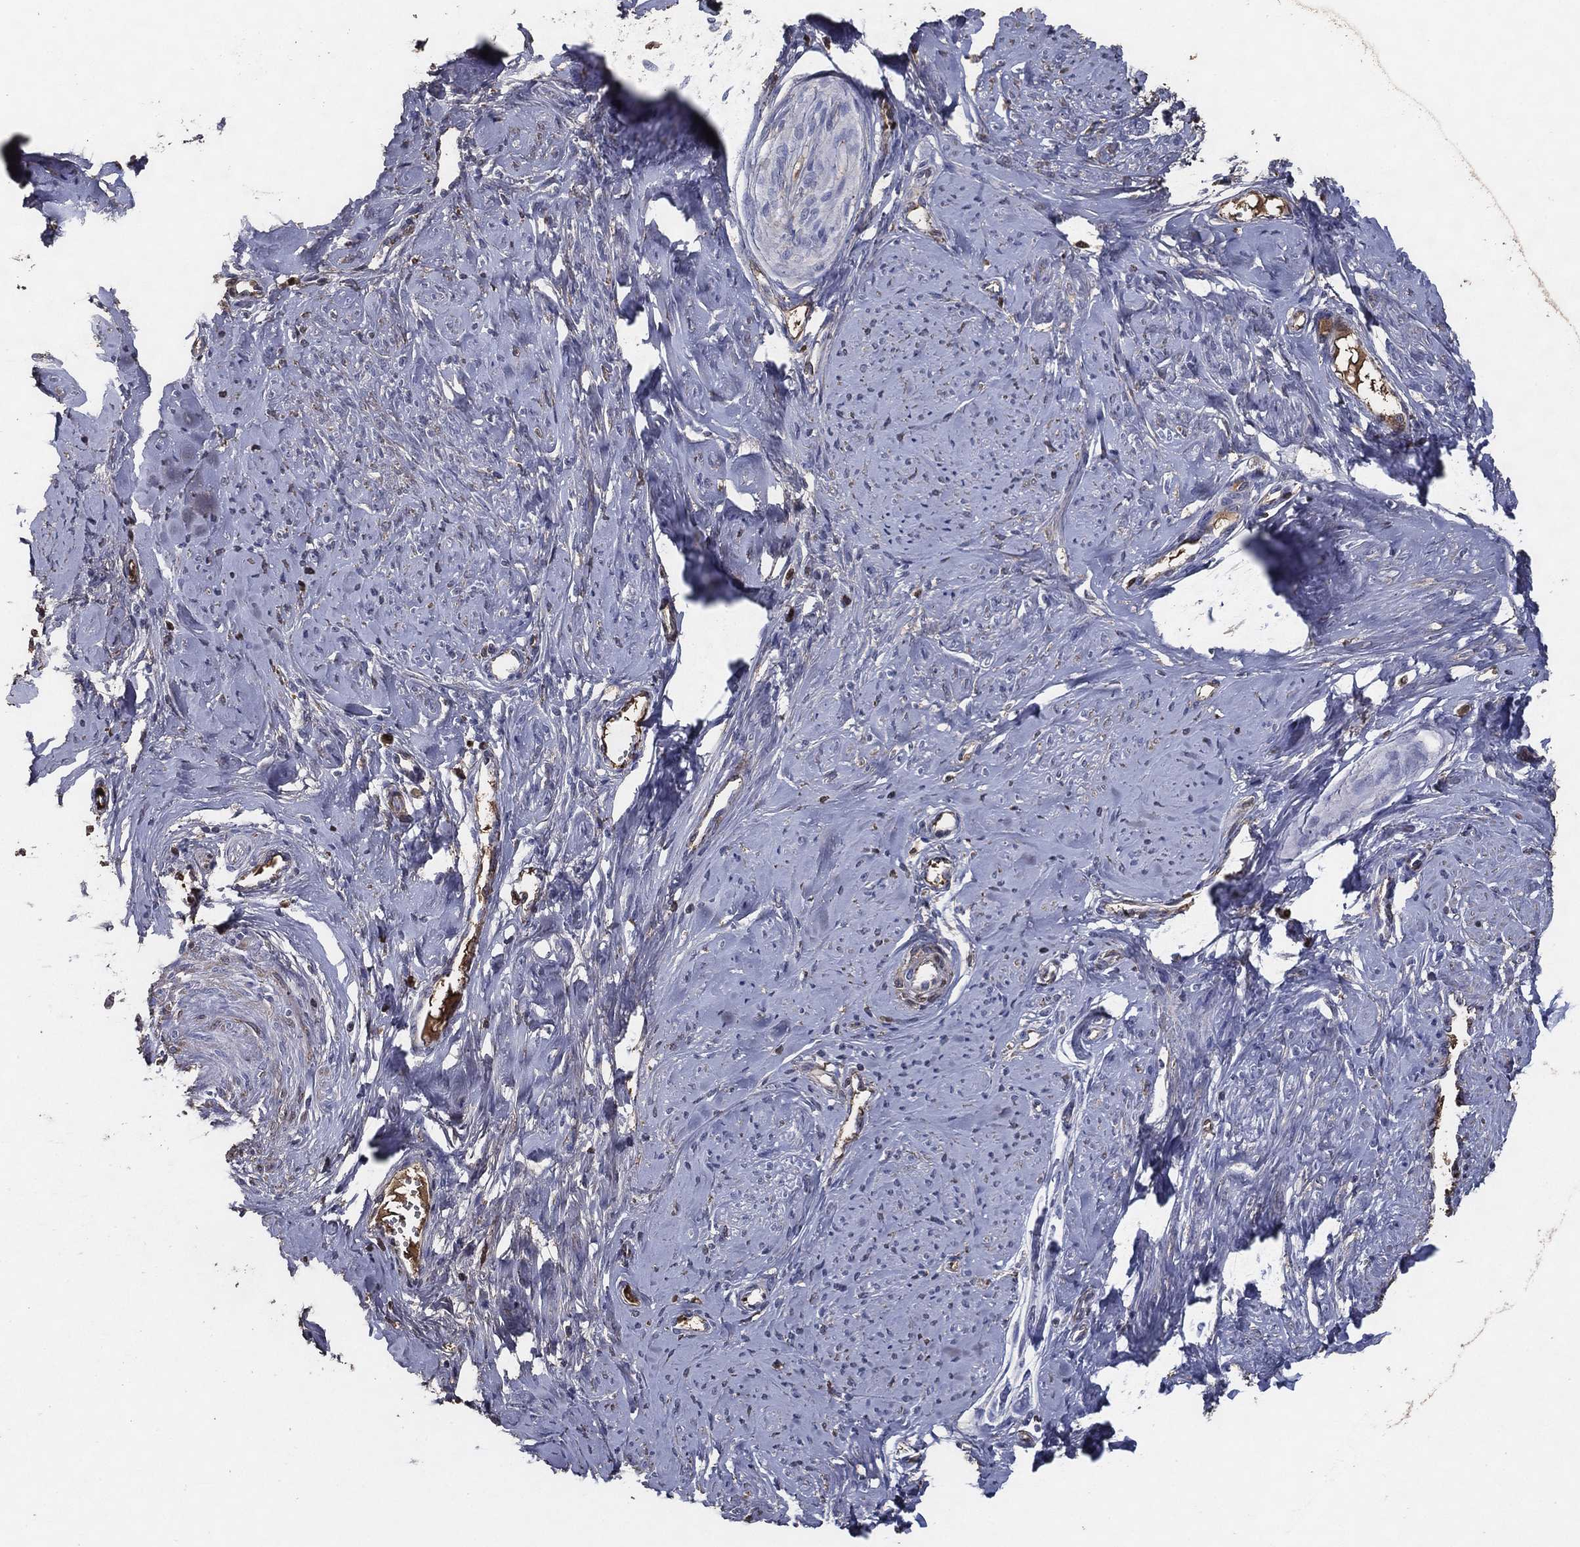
{"staining": {"intensity": "negative", "quantity": "none", "location": "none"}, "tissue": "smooth muscle", "cell_type": "Smooth muscle cells", "image_type": "normal", "snomed": [{"axis": "morphology", "description": "Normal tissue, NOS"}, {"axis": "topography", "description": "Smooth muscle"}], "caption": "Immunohistochemistry histopathology image of unremarkable smooth muscle stained for a protein (brown), which demonstrates no positivity in smooth muscle cells. (Stains: DAB (3,3'-diaminobenzidine) IHC with hematoxylin counter stain, Microscopy: brightfield microscopy at high magnification).", "gene": "EFNA1", "patient": {"sex": "female", "age": 48}}